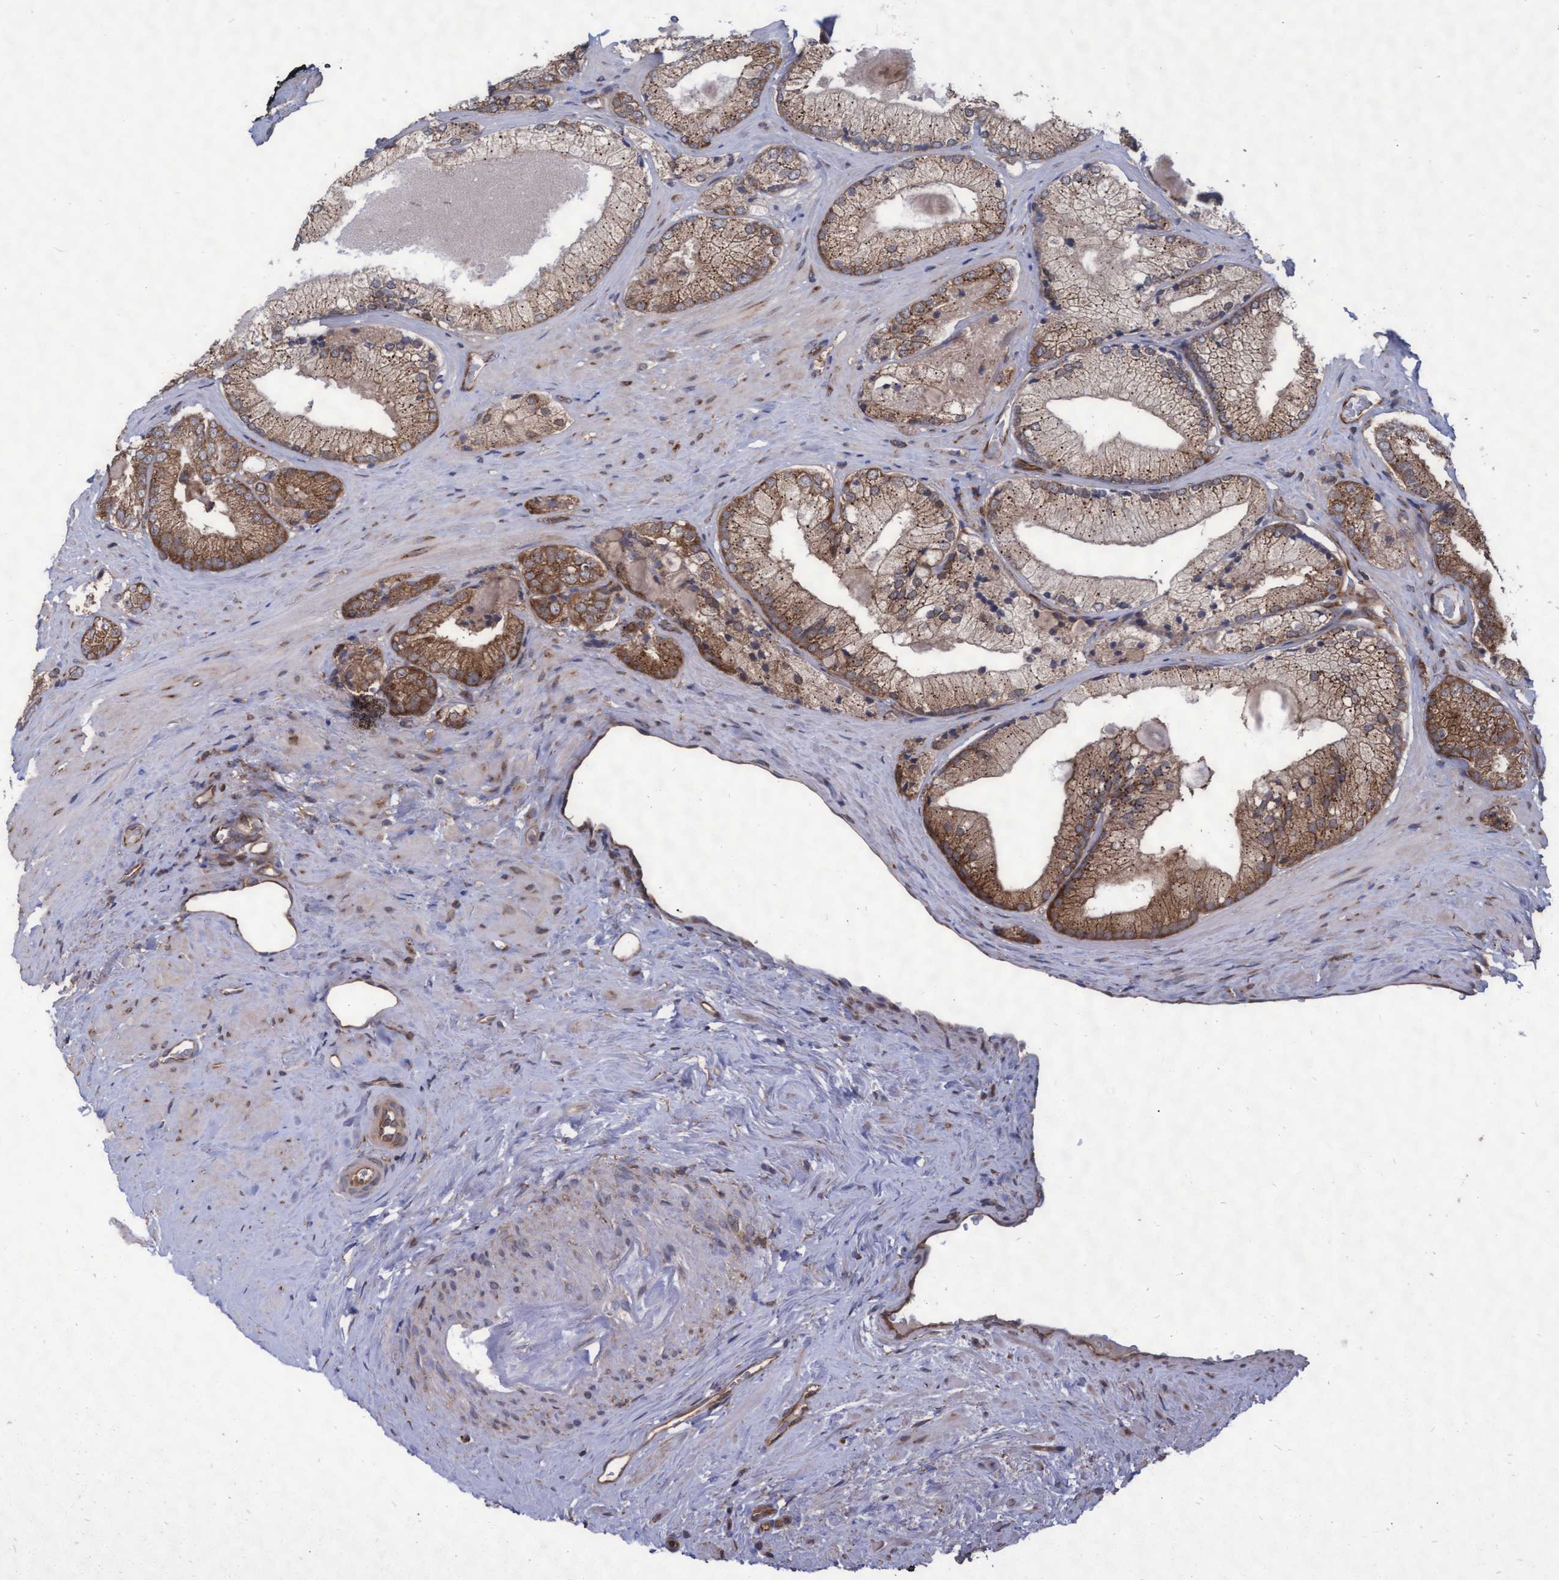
{"staining": {"intensity": "moderate", "quantity": "25%-75%", "location": "cytoplasmic/membranous"}, "tissue": "prostate cancer", "cell_type": "Tumor cells", "image_type": "cancer", "snomed": [{"axis": "morphology", "description": "Adenocarcinoma, Low grade"}, {"axis": "topography", "description": "Prostate"}], "caption": "Adenocarcinoma (low-grade) (prostate) stained for a protein (brown) displays moderate cytoplasmic/membranous positive expression in about 25%-75% of tumor cells.", "gene": "ABCF2", "patient": {"sex": "male", "age": 65}}